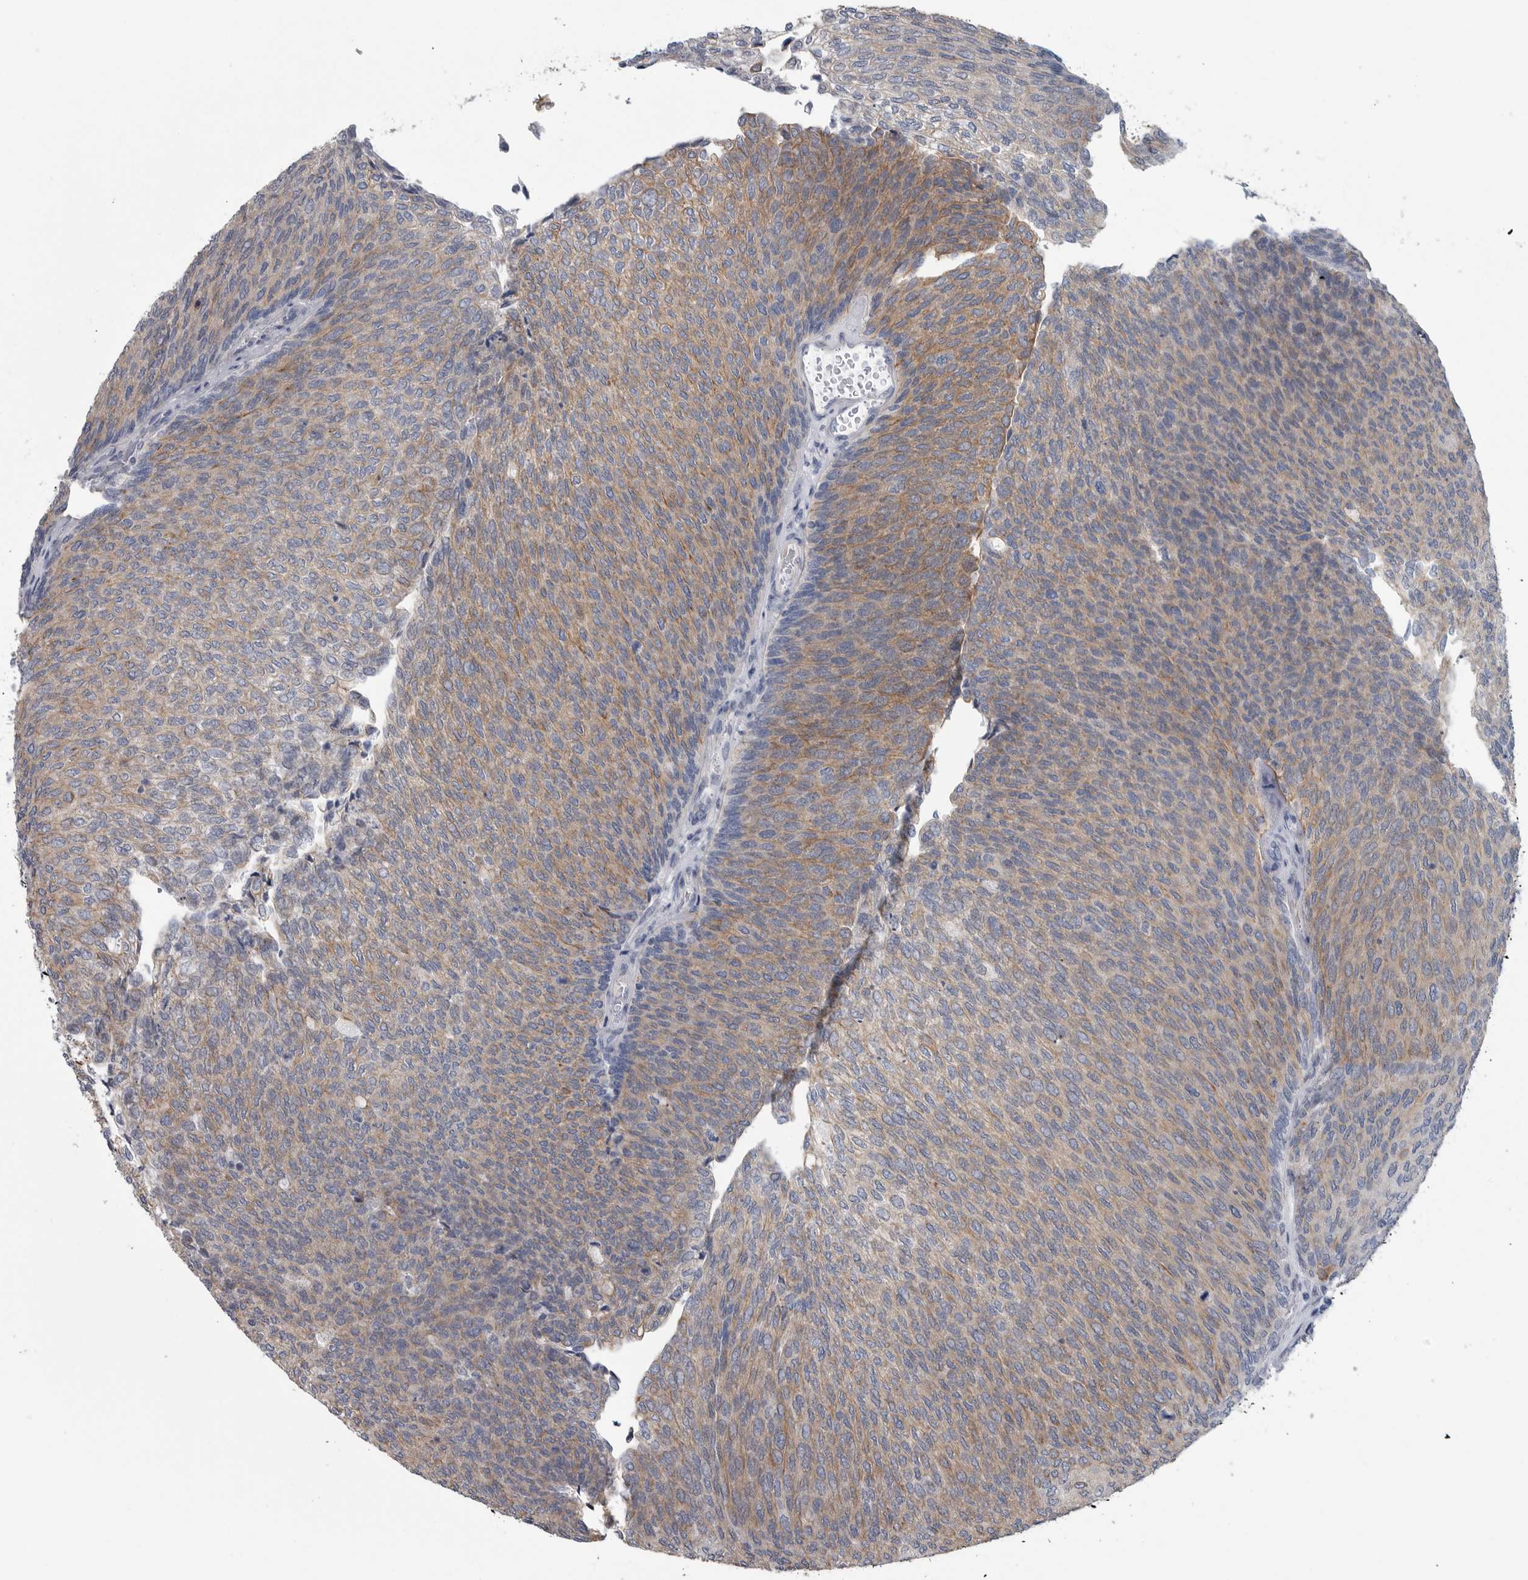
{"staining": {"intensity": "moderate", "quantity": ">75%", "location": "cytoplasmic/membranous"}, "tissue": "urothelial cancer", "cell_type": "Tumor cells", "image_type": "cancer", "snomed": [{"axis": "morphology", "description": "Urothelial carcinoma, Low grade"}, {"axis": "topography", "description": "Urinary bladder"}], "caption": "Urothelial cancer stained for a protein (brown) demonstrates moderate cytoplasmic/membranous positive positivity in about >75% of tumor cells.", "gene": "MYOC", "patient": {"sex": "female", "age": 79}}